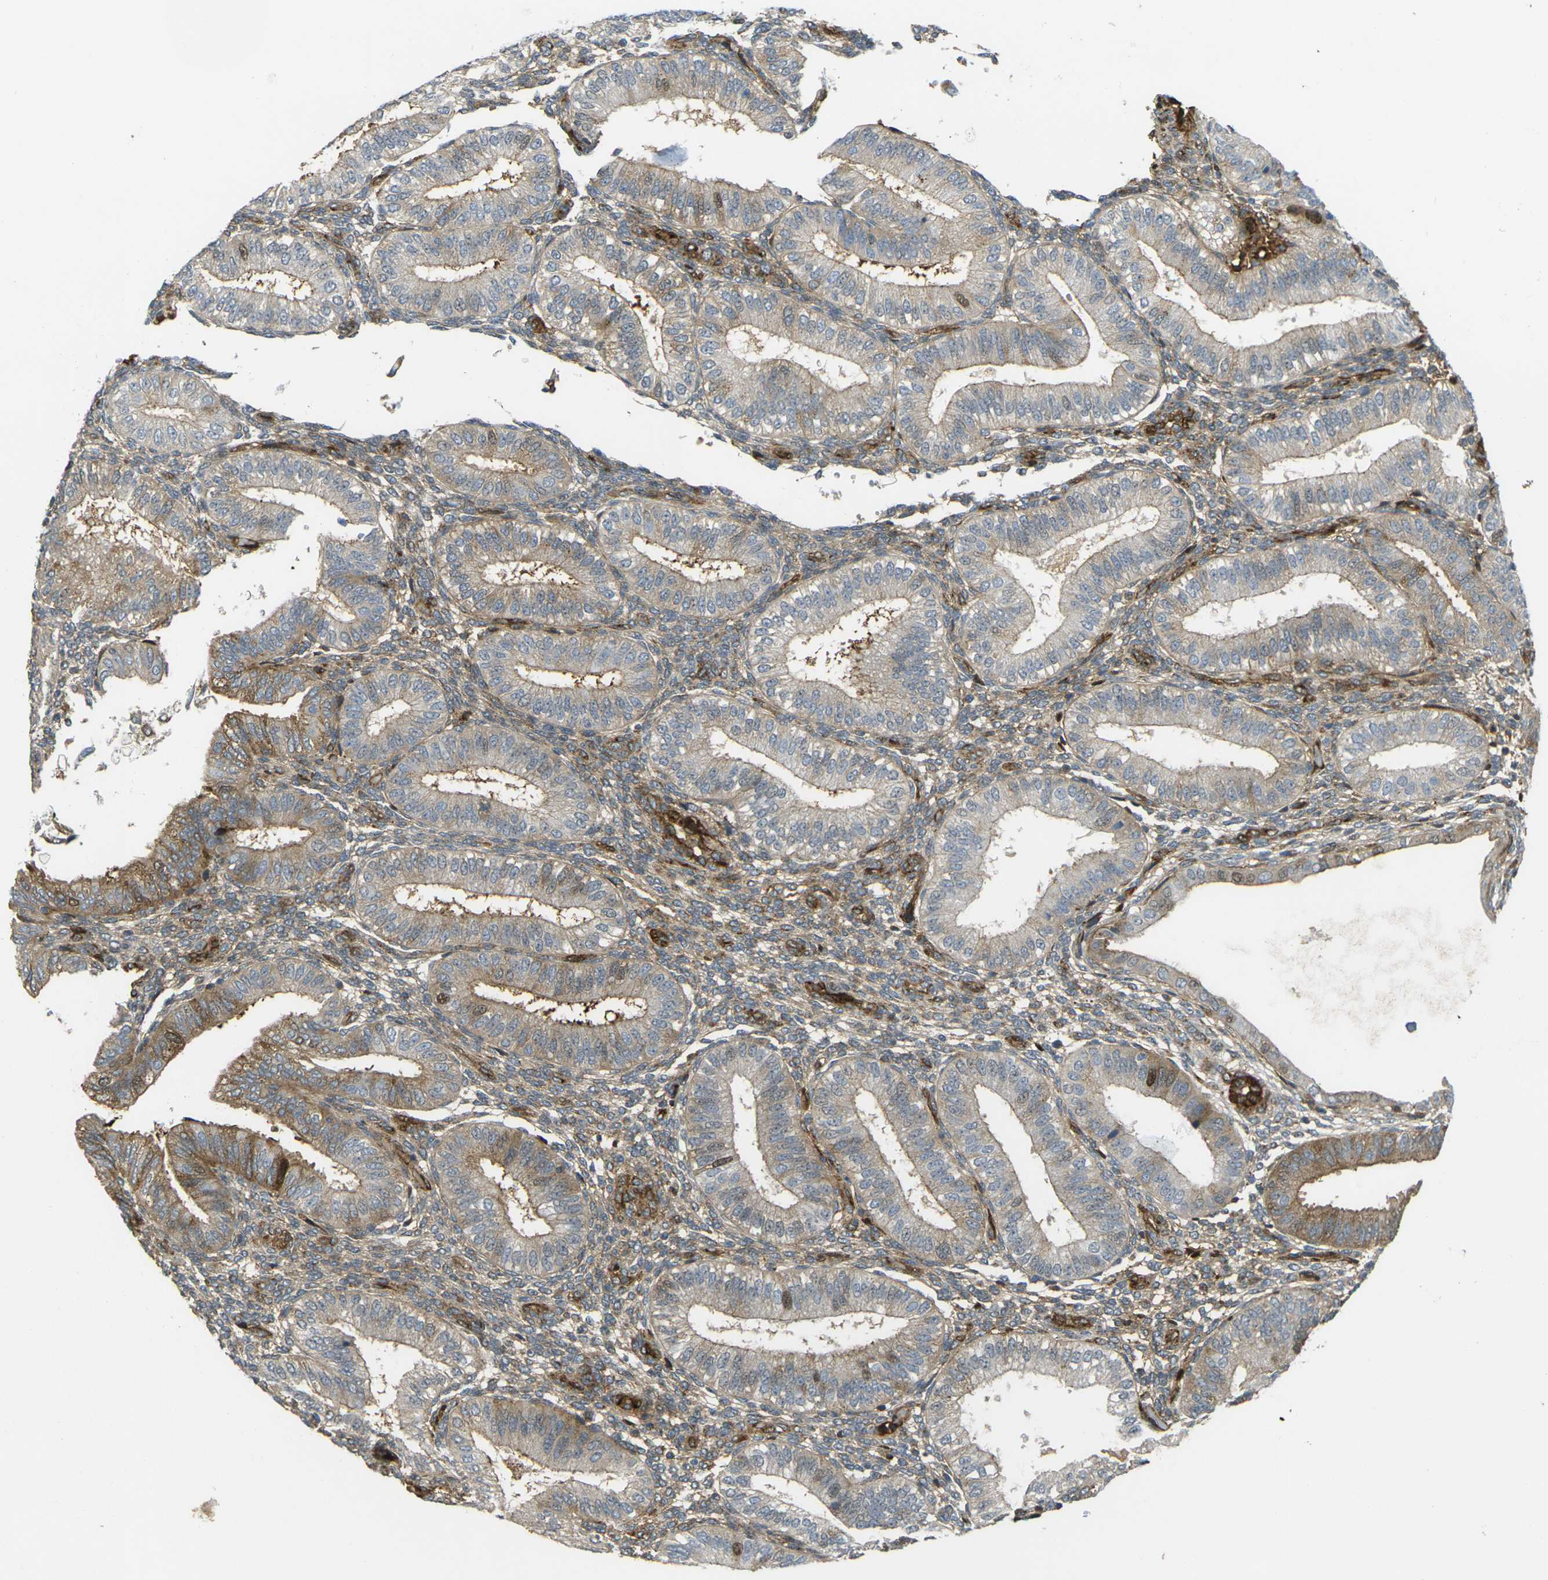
{"staining": {"intensity": "moderate", "quantity": ">75%", "location": "cytoplasmic/membranous"}, "tissue": "endometrium", "cell_type": "Cells in endometrial stroma", "image_type": "normal", "snomed": [{"axis": "morphology", "description": "Normal tissue, NOS"}, {"axis": "topography", "description": "Endometrium"}], "caption": "Protein staining of normal endometrium displays moderate cytoplasmic/membranous staining in about >75% of cells in endometrial stroma.", "gene": "ECE1", "patient": {"sex": "female", "age": 39}}